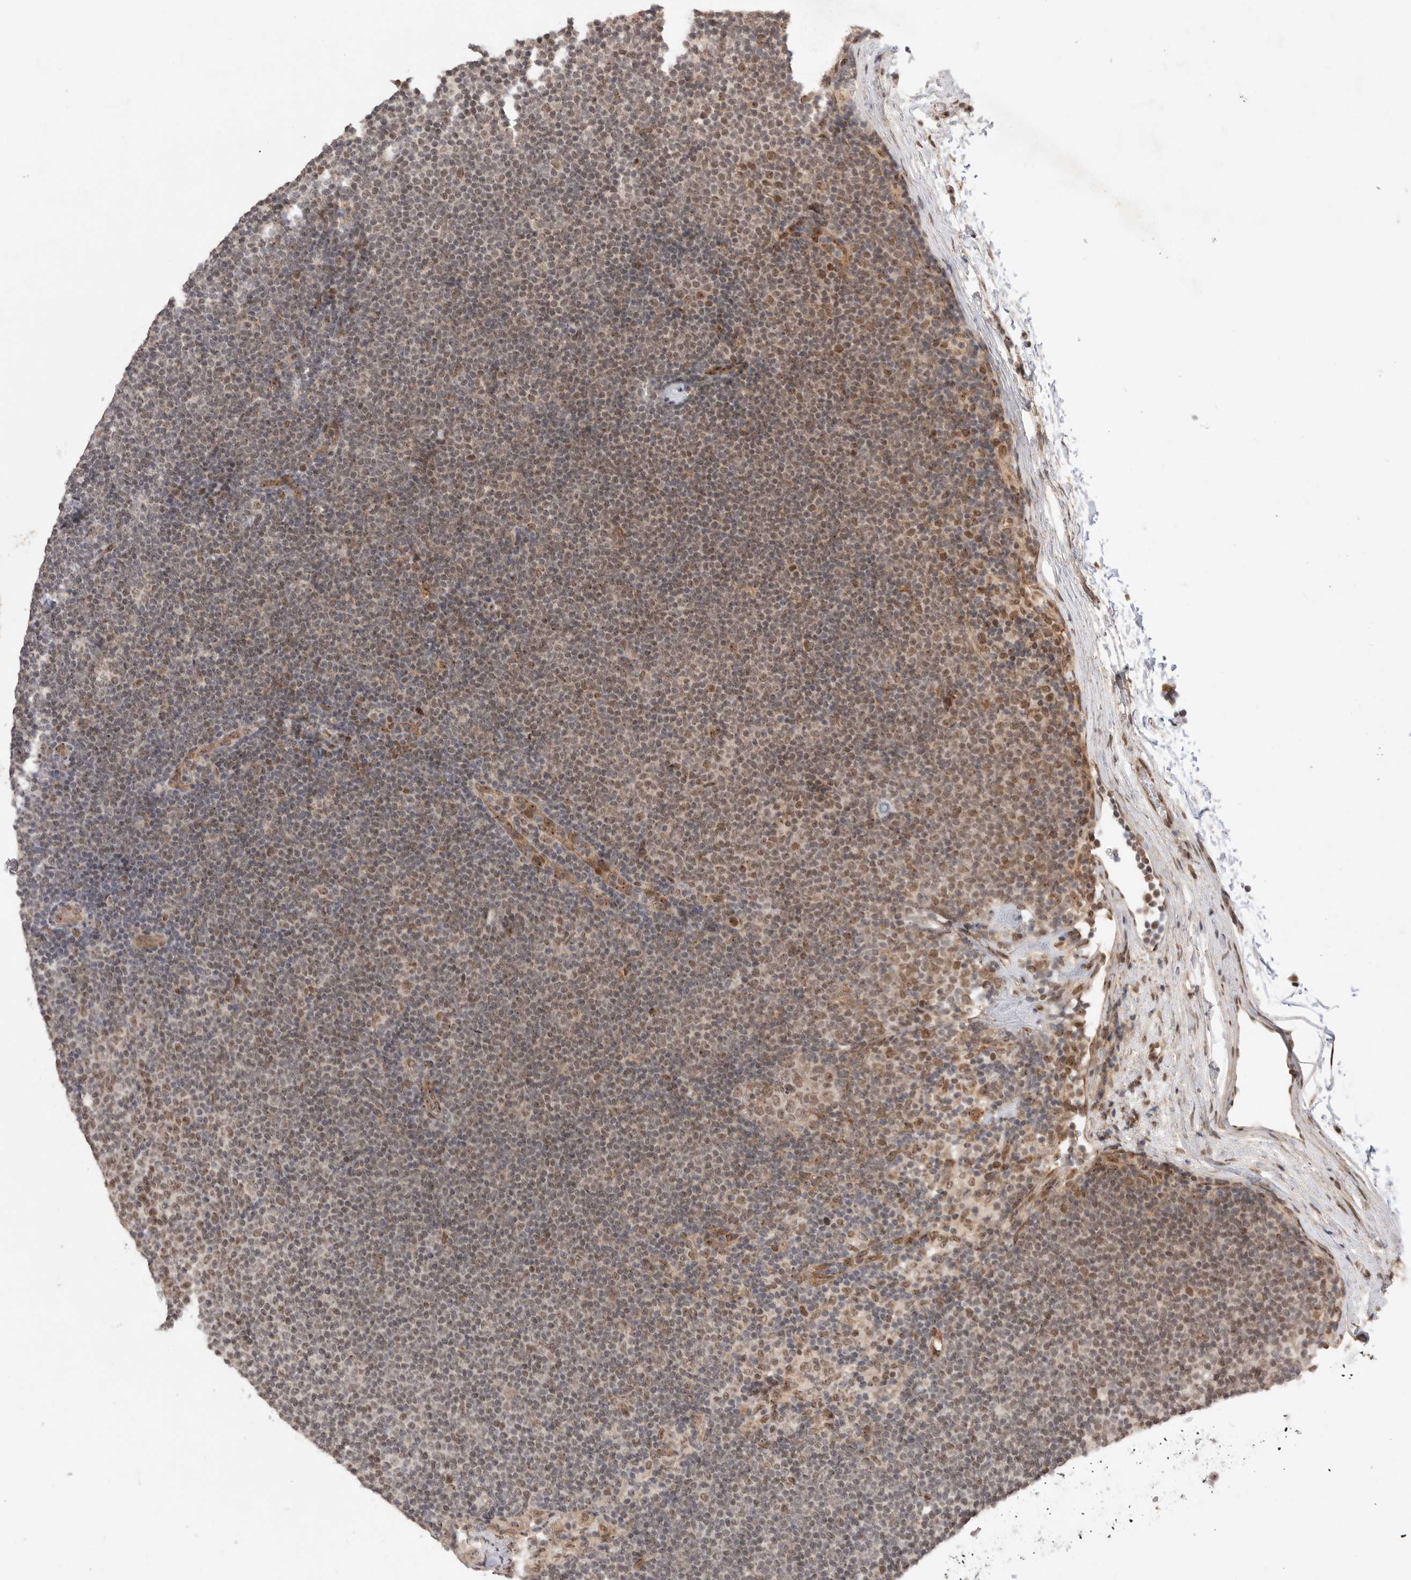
{"staining": {"intensity": "weak", "quantity": "25%-75%", "location": "nuclear"}, "tissue": "lymphoma", "cell_type": "Tumor cells", "image_type": "cancer", "snomed": [{"axis": "morphology", "description": "Malignant lymphoma, non-Hodgkin's type, Low grade"}, {"axis": "topography", "description": "Lymph node"}], "caption": "Low-grade malignant lymphoma, non-Hodgkin's type stained with DAB IHC demonstrates low levels of weak nuclear expression in approximately 25%-75% of tumor cells.", "gene": "LEMD3", "patient": {"sex": "female", "age": 53}}